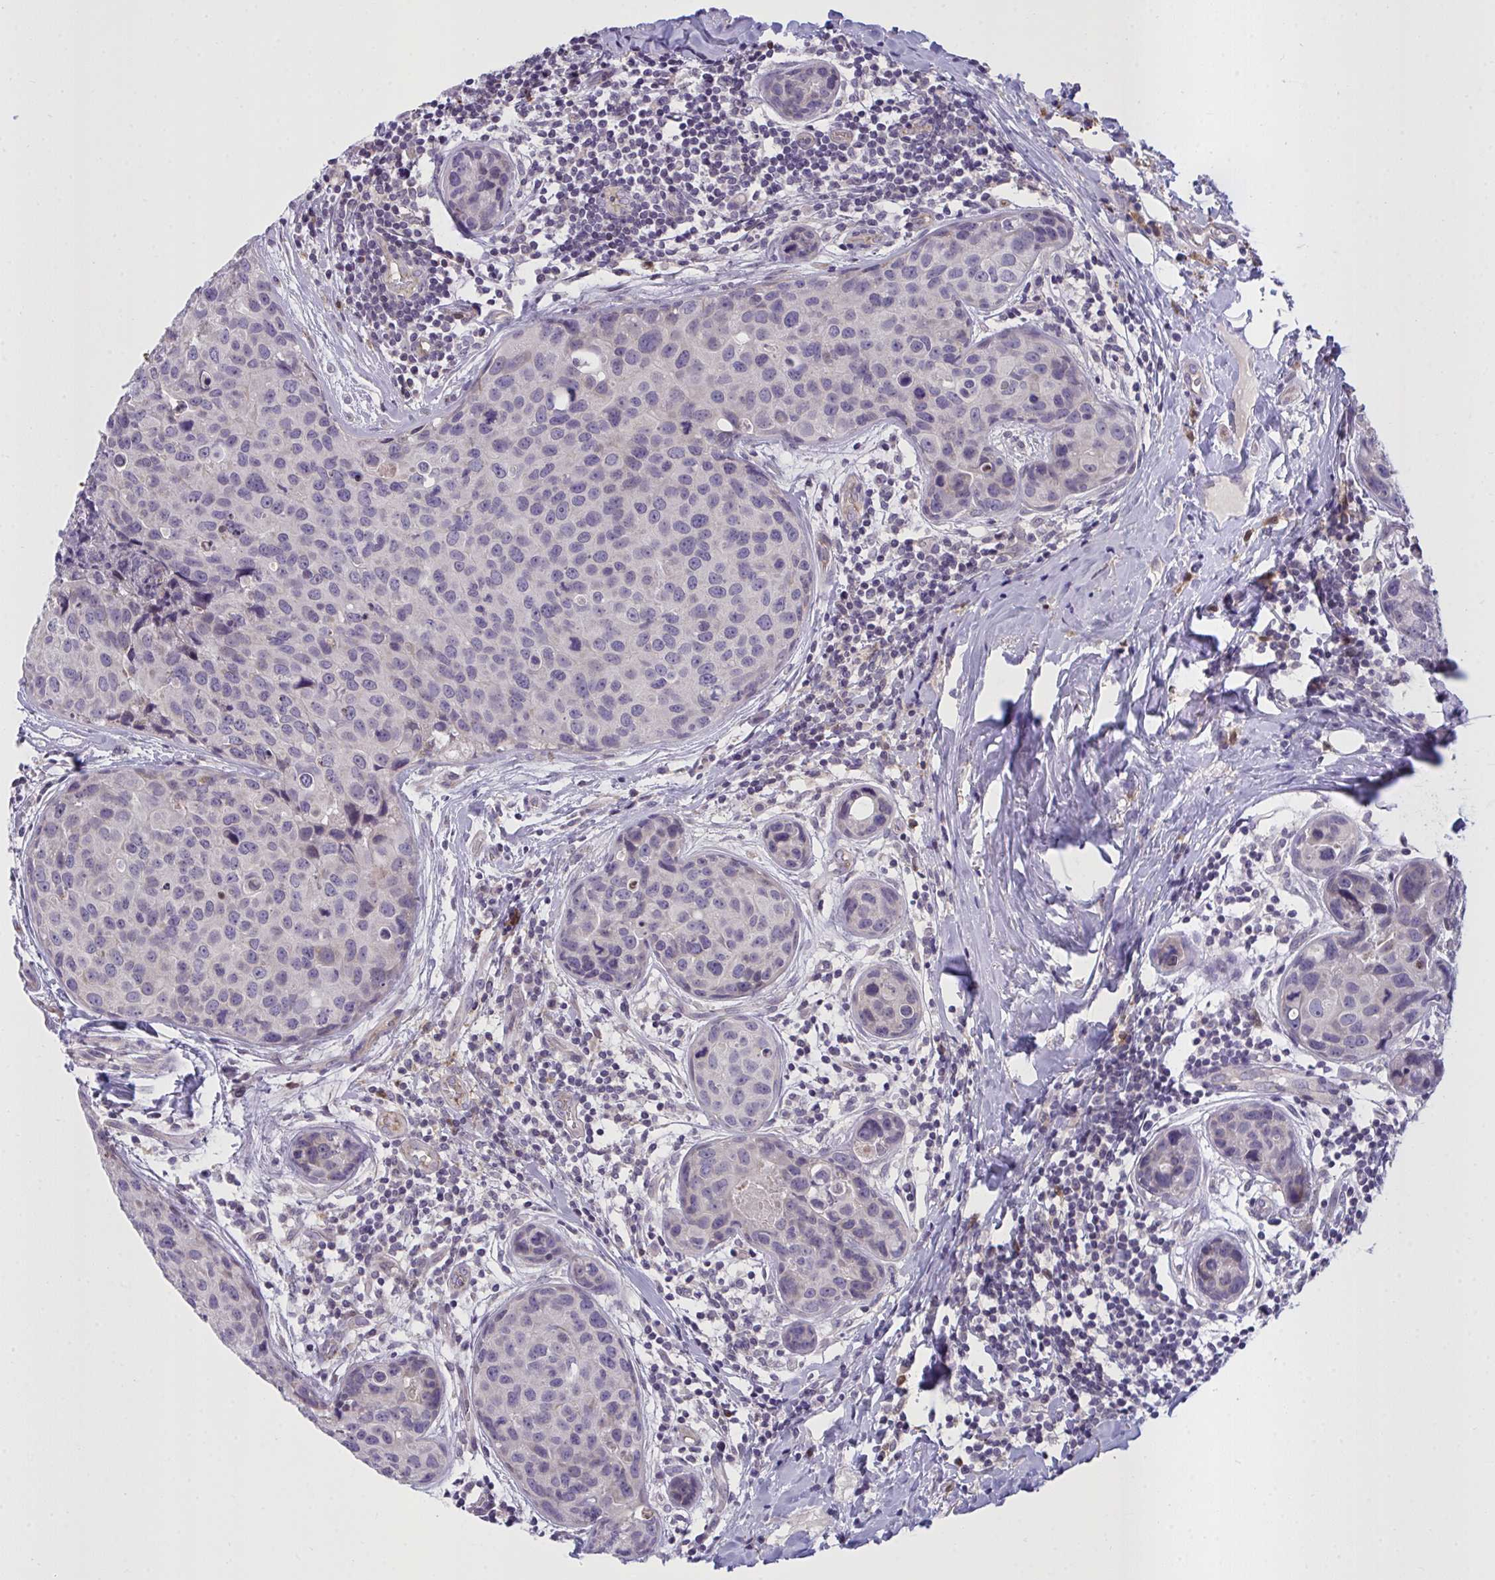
{"staining": {"intensity": "negative", "quantity": "none", "location": "none"}, "tissue": "breast cancer", "cell_type": "Tumor cells", "image_type": "cancer", "snomed": [{"axis": "morphology", "description": "Duct carcinoma"}, {"axis": "topography", "description": "Breast"}], "caption": "Immunohistochemical staining of human breast cancer demonstrates no significant staining in tumor cells. (DAB IHC, high magnification).", "gene": "SEMA6B", "patient": {"sex": "female", "age": 24}}